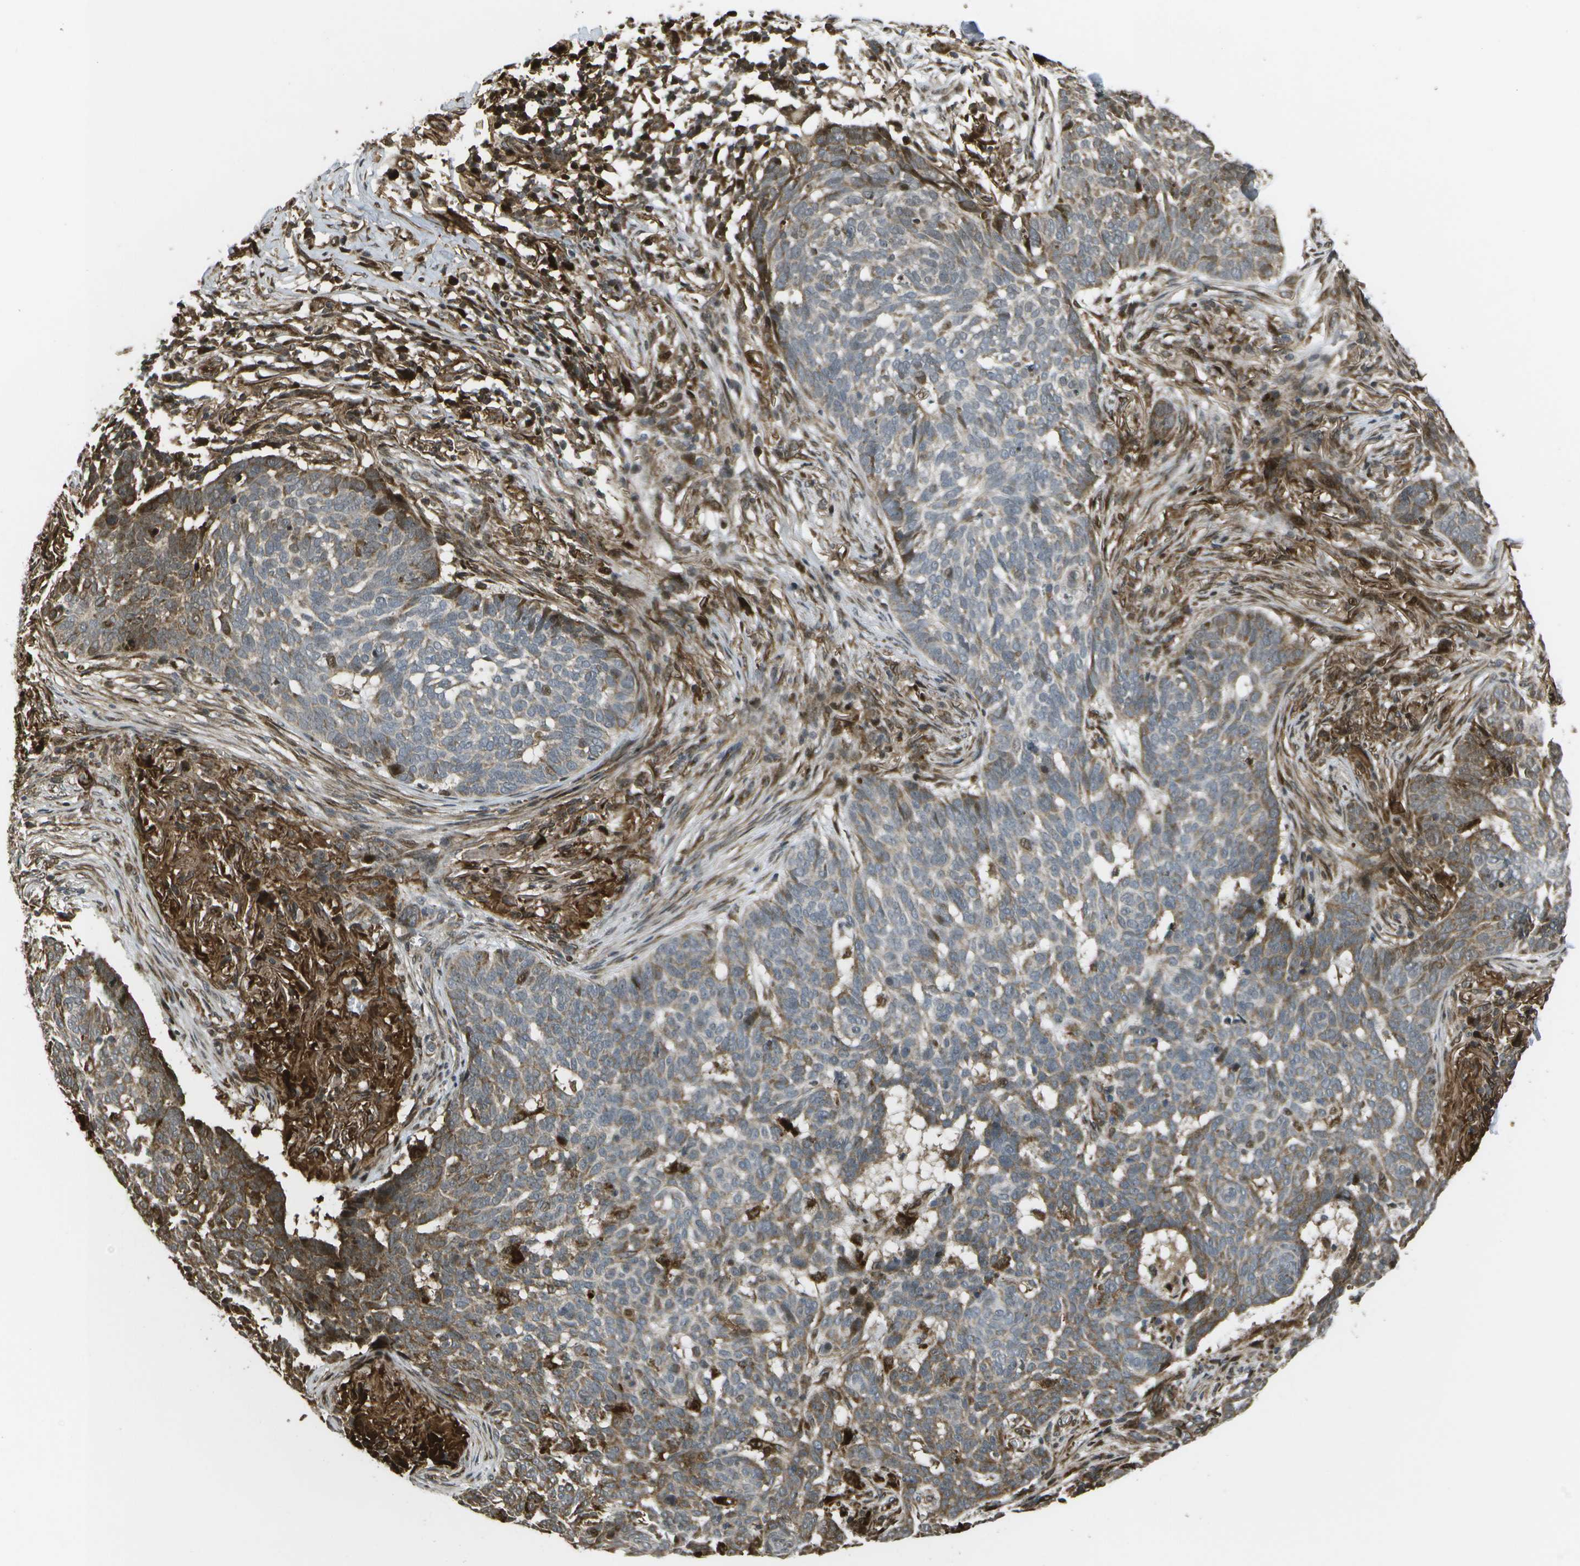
{"staining": {"intensity": "weak", "quantity": "<25%", "location": "cytoplasmic/membranous,nuclear"}, "tissue": "skin cancer", "cell_type": "Tumor cells", "image_type": "cancer", "snomed": [{"axis": "morphology", "description": "Basal cell carcinoma"}, {"axis": "topography", "description": "Skin"}], "caption": "Protein analysis of skin cancer displays no significant positivity in tumor cells.", "gene": "AXIN2", "patient": {"sex": "male", "age": 85}}